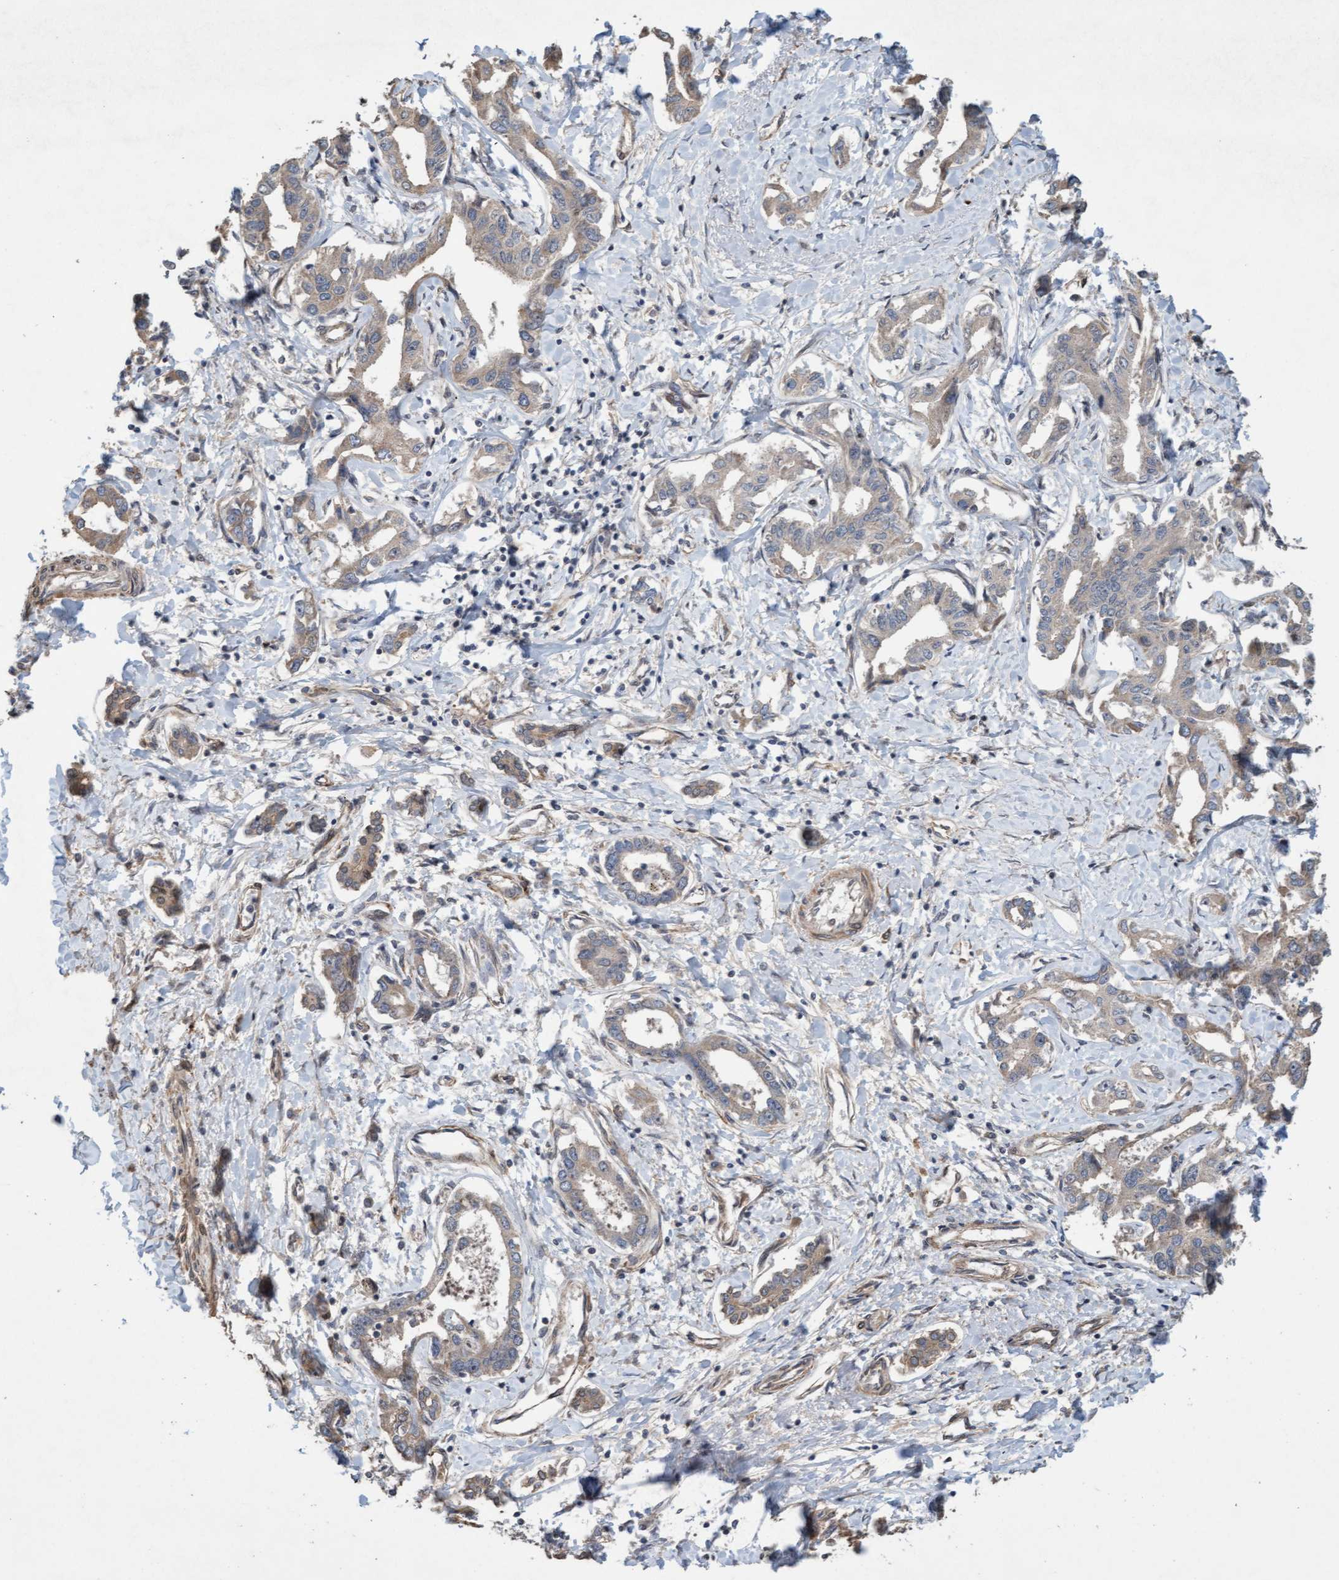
{"staining": {"intensity": "moderate", "quantity": ">75%", "location": "cytoplasmic/membranous"}, "tissue": "liver cancer", "cell_type": "Tumor cells", "image_type": "cancer", "snomed": [{"axis": "morphology", "description": "Cholangiocarcinoma"}, {"axis": "topography", "description": "Liver"}], "caption": "This histopathology image reveals liver cancer (cholangiocarcinoma) stained with IHC to label a protein in brown. The cytoplasmic/membranous of tumor cells show moderate positivity for the protein. Nuclei are counter-stained blue.", "gene": "CDC42EP4", "patient": {"sex": "male", "age": 59}}